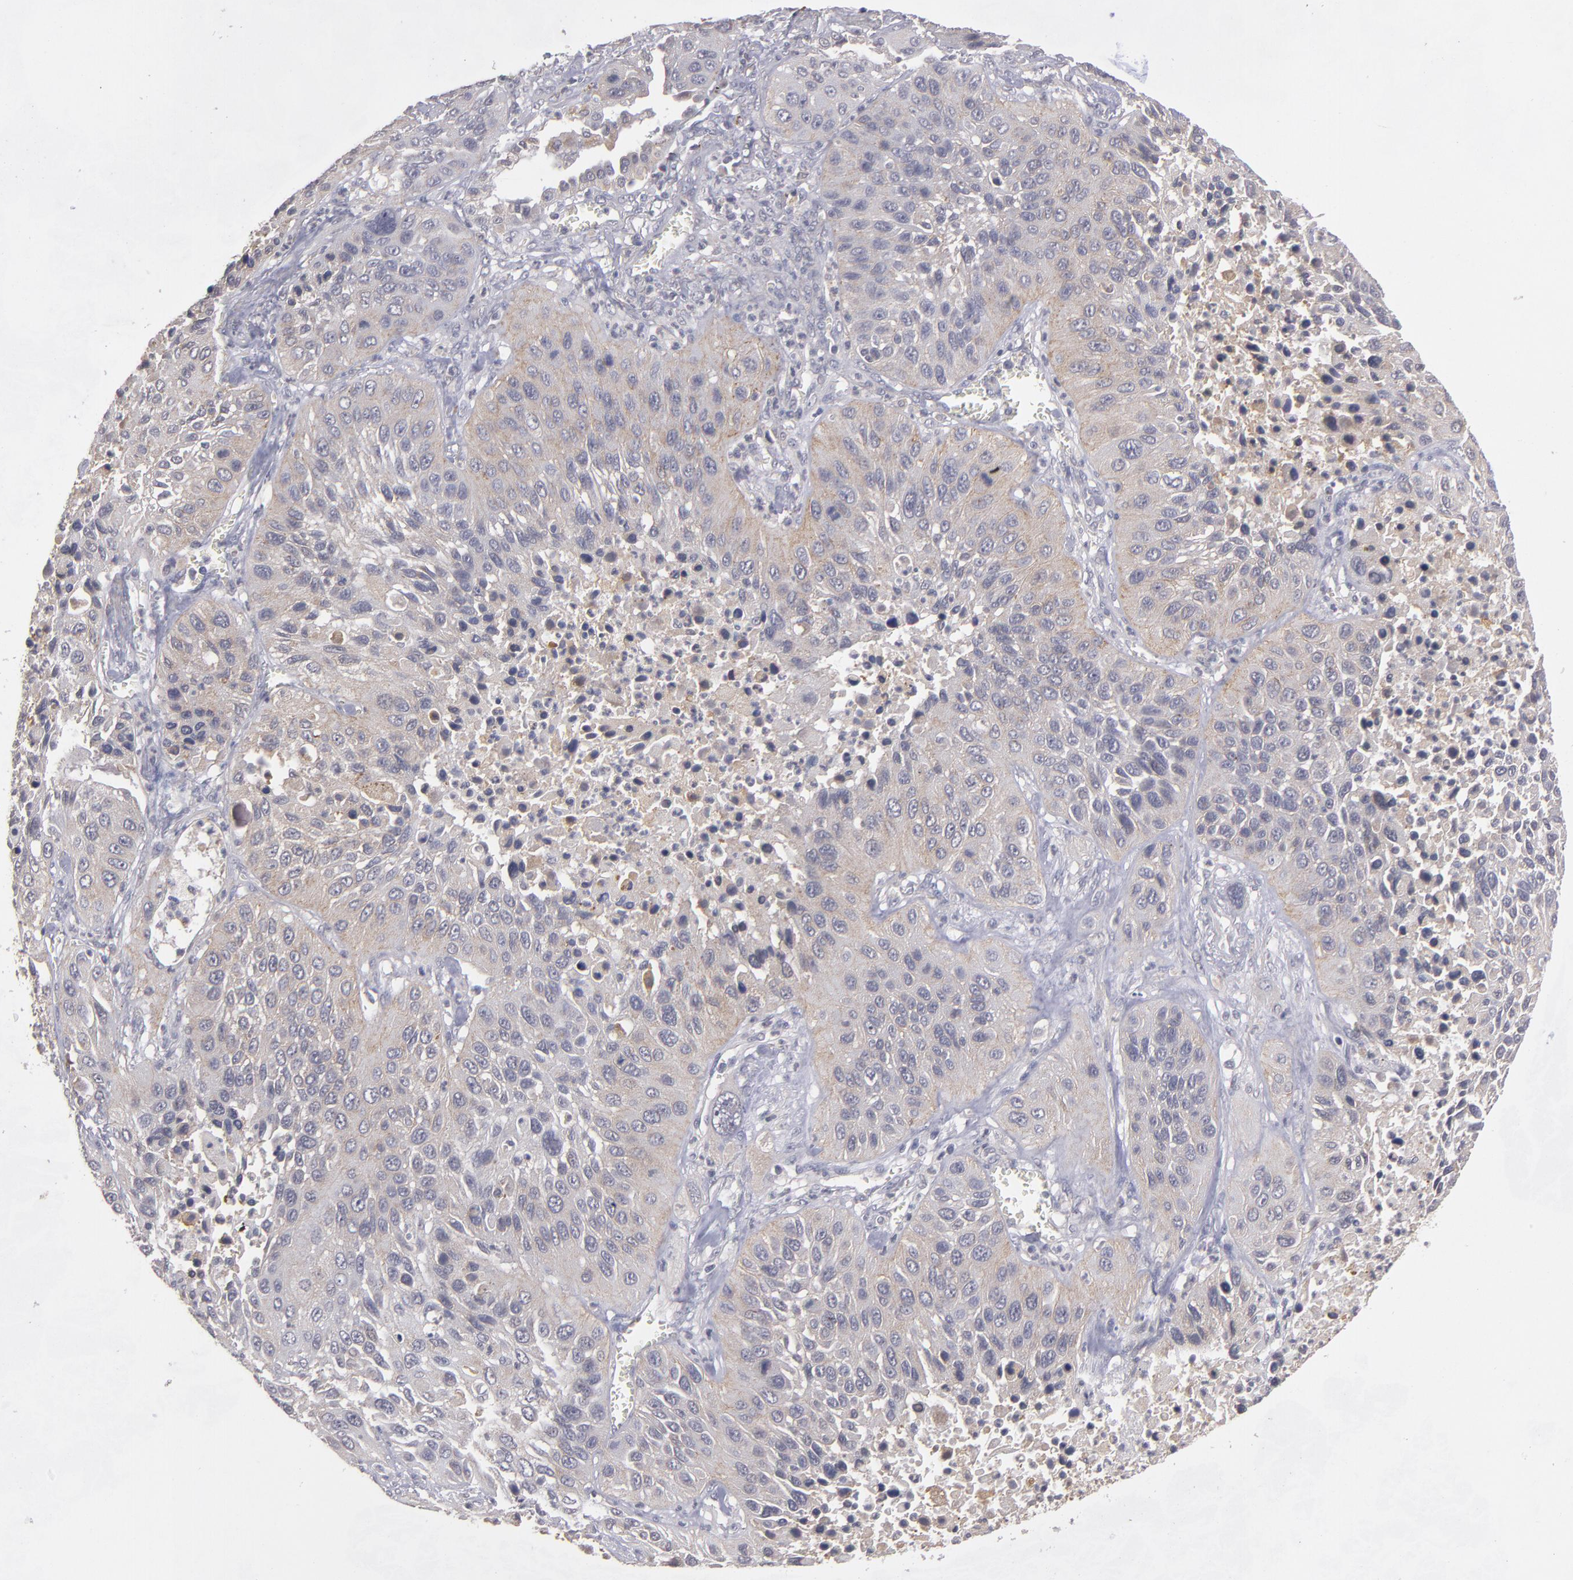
{"staining": {"intensity": "weak", "quantity": ">75%", "location": "cytoplasmic/membranous"}, "tissue": "lung cancer", "cell_type": "Tumor cells", "image_type": "cancer", "snomed": [{"axis": "morphology", "description": "Squamous cell carcinoma, NOS"}, {"axis": "topography", "description": "Lung"}], "caption": "An immunohistochemistry photomicrograph of tumor tissue is shown. Protein staining in brown shows weak cytoplasmic/membranous positivity in squamous cell carcinoma (lung) within tumor cells.", "gene": "CTSO", "patient": {"sex": "female", "age": 76}}